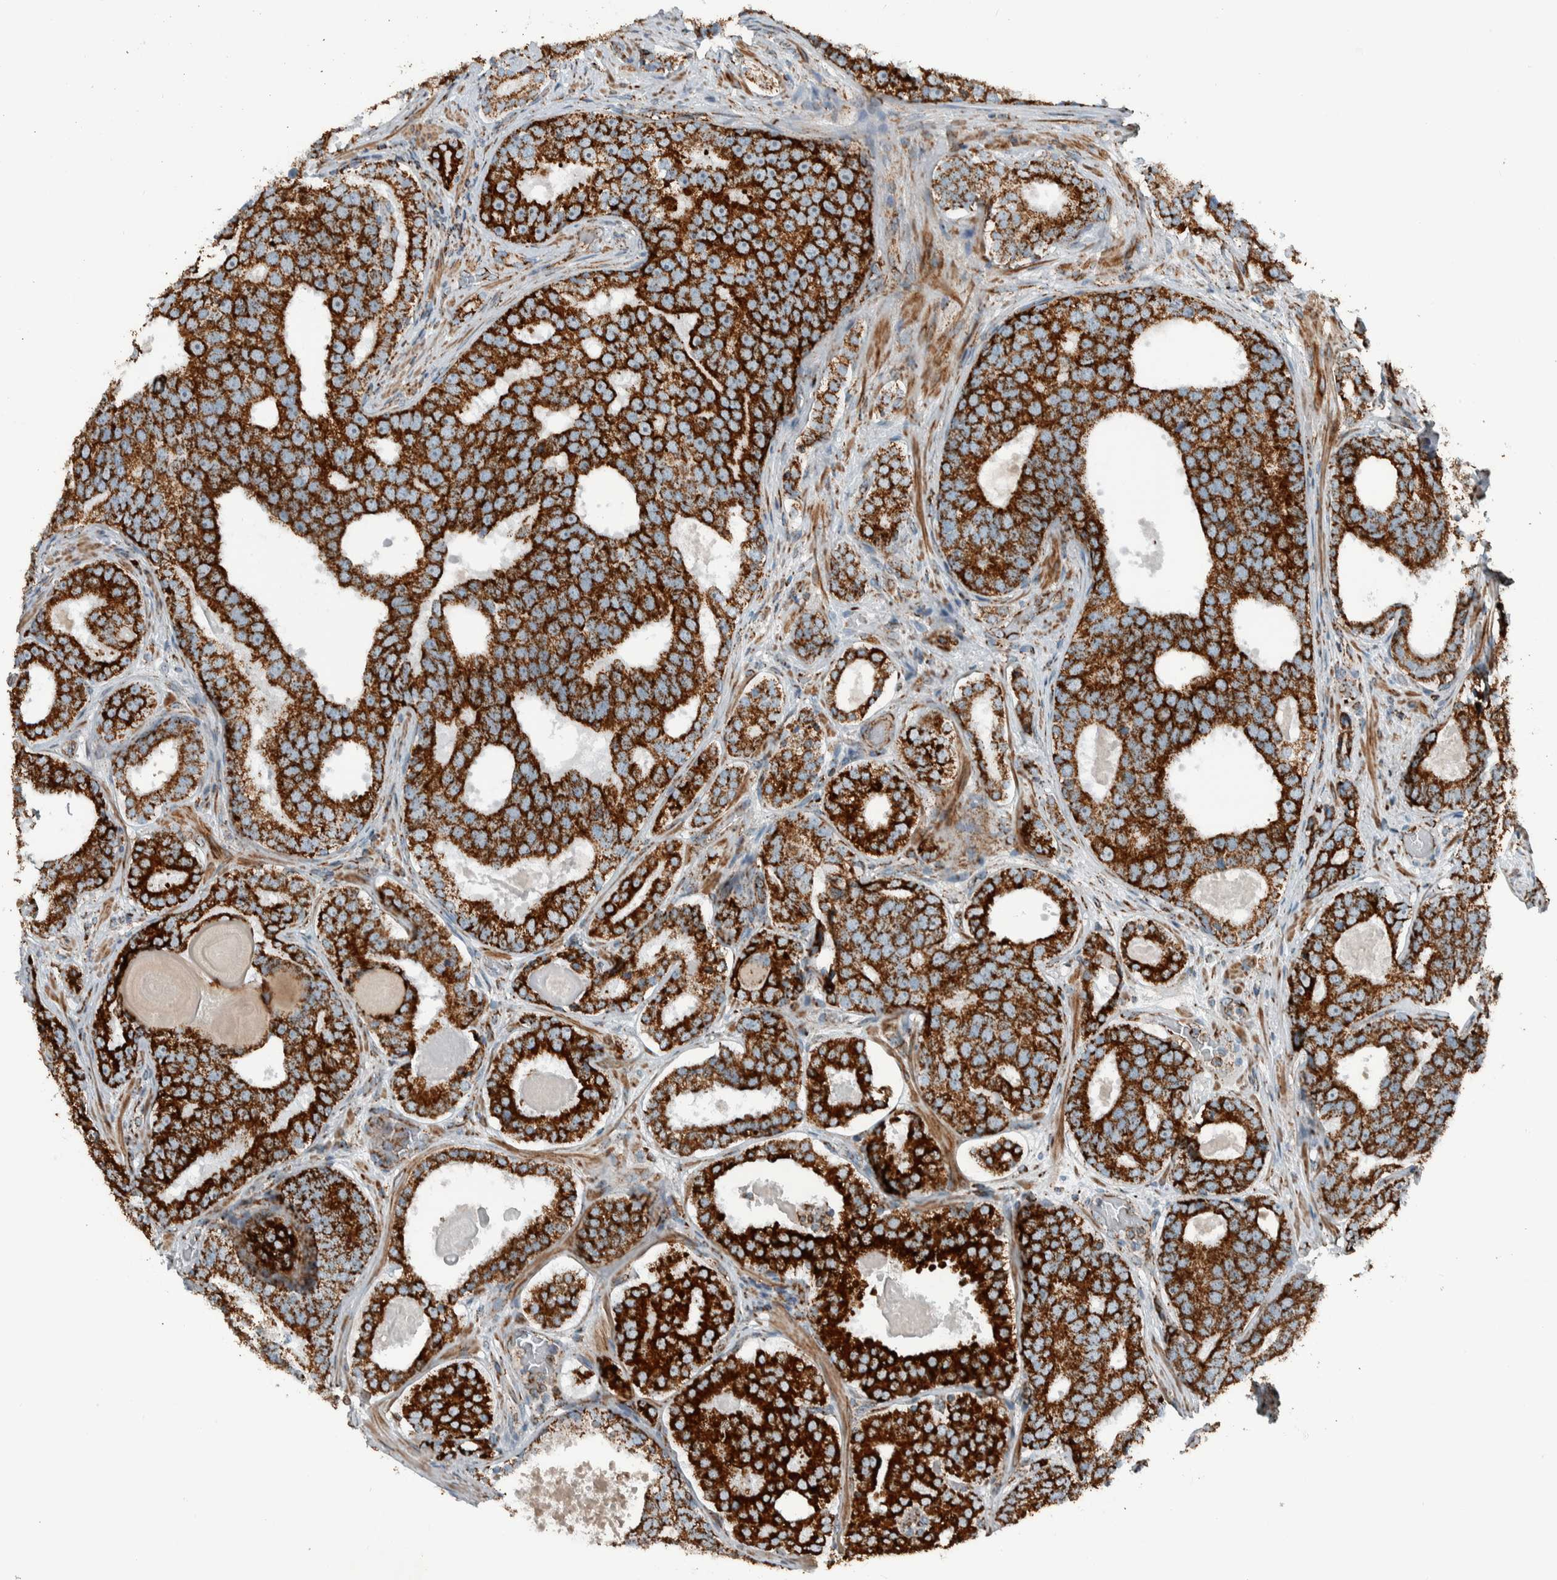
{"staining": {"intensity": "strong", "quantity": ">75%", "location": "cytoplasmic/membranous"}, "tissue": "prostate cancer", "cell_type": "Tumor cells", "image_type": "cancer", "snomed": [{"axis": "morphology", "description": "Adenocarcinoma, High grade"}, {"axis": "topography", "description": "Prostate"}], "caption": "This is a histology image of immunohistochemistry staining of prostate cancer (adenocarcinoma (high-grade)), which shows strong positivity in the cytoplasmic/membranous of tumor cells.", "gene": "CNTROB", "patient": {"sex": "male", "age": 60}}